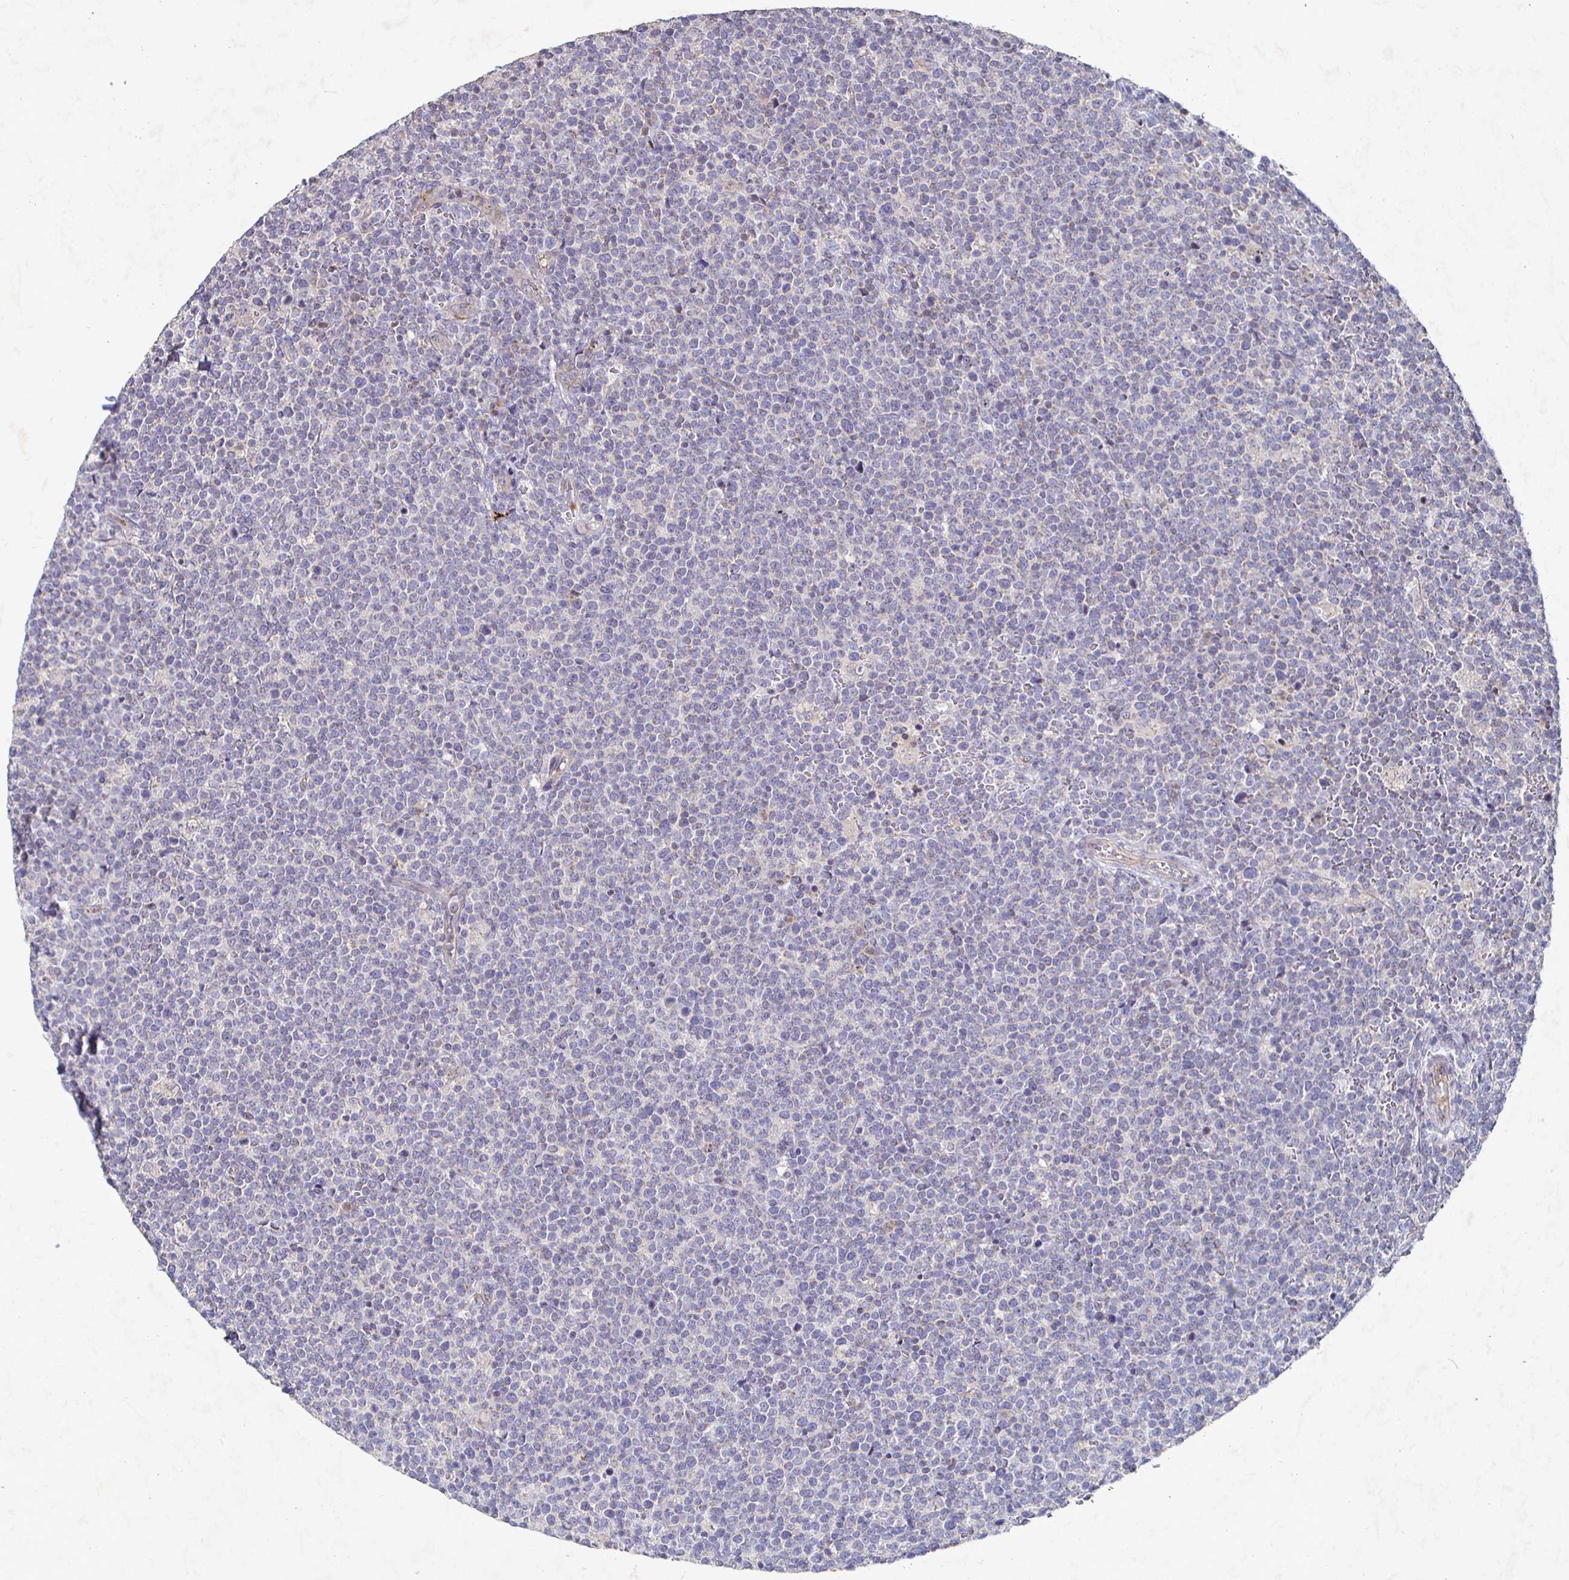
{"staining": {"intensity": "negative", "quantity": "none", "location": "none"}, "tissue": "lymphoma", "cell_type": "Tumor cells", "image_type": "cancer", "snomed": [{"axis": "morphology", "description": "Malignant lymphoma, non-Hodgkin's type, High grade"}, {"axis": "topography", "description": "Lymph node"}], "caption": "Human lymphoma stained for a protein using IHC shows no staining in tumor cells.", "gene": "NRSN1", "patient": {"sex": "male", "age": 61}}